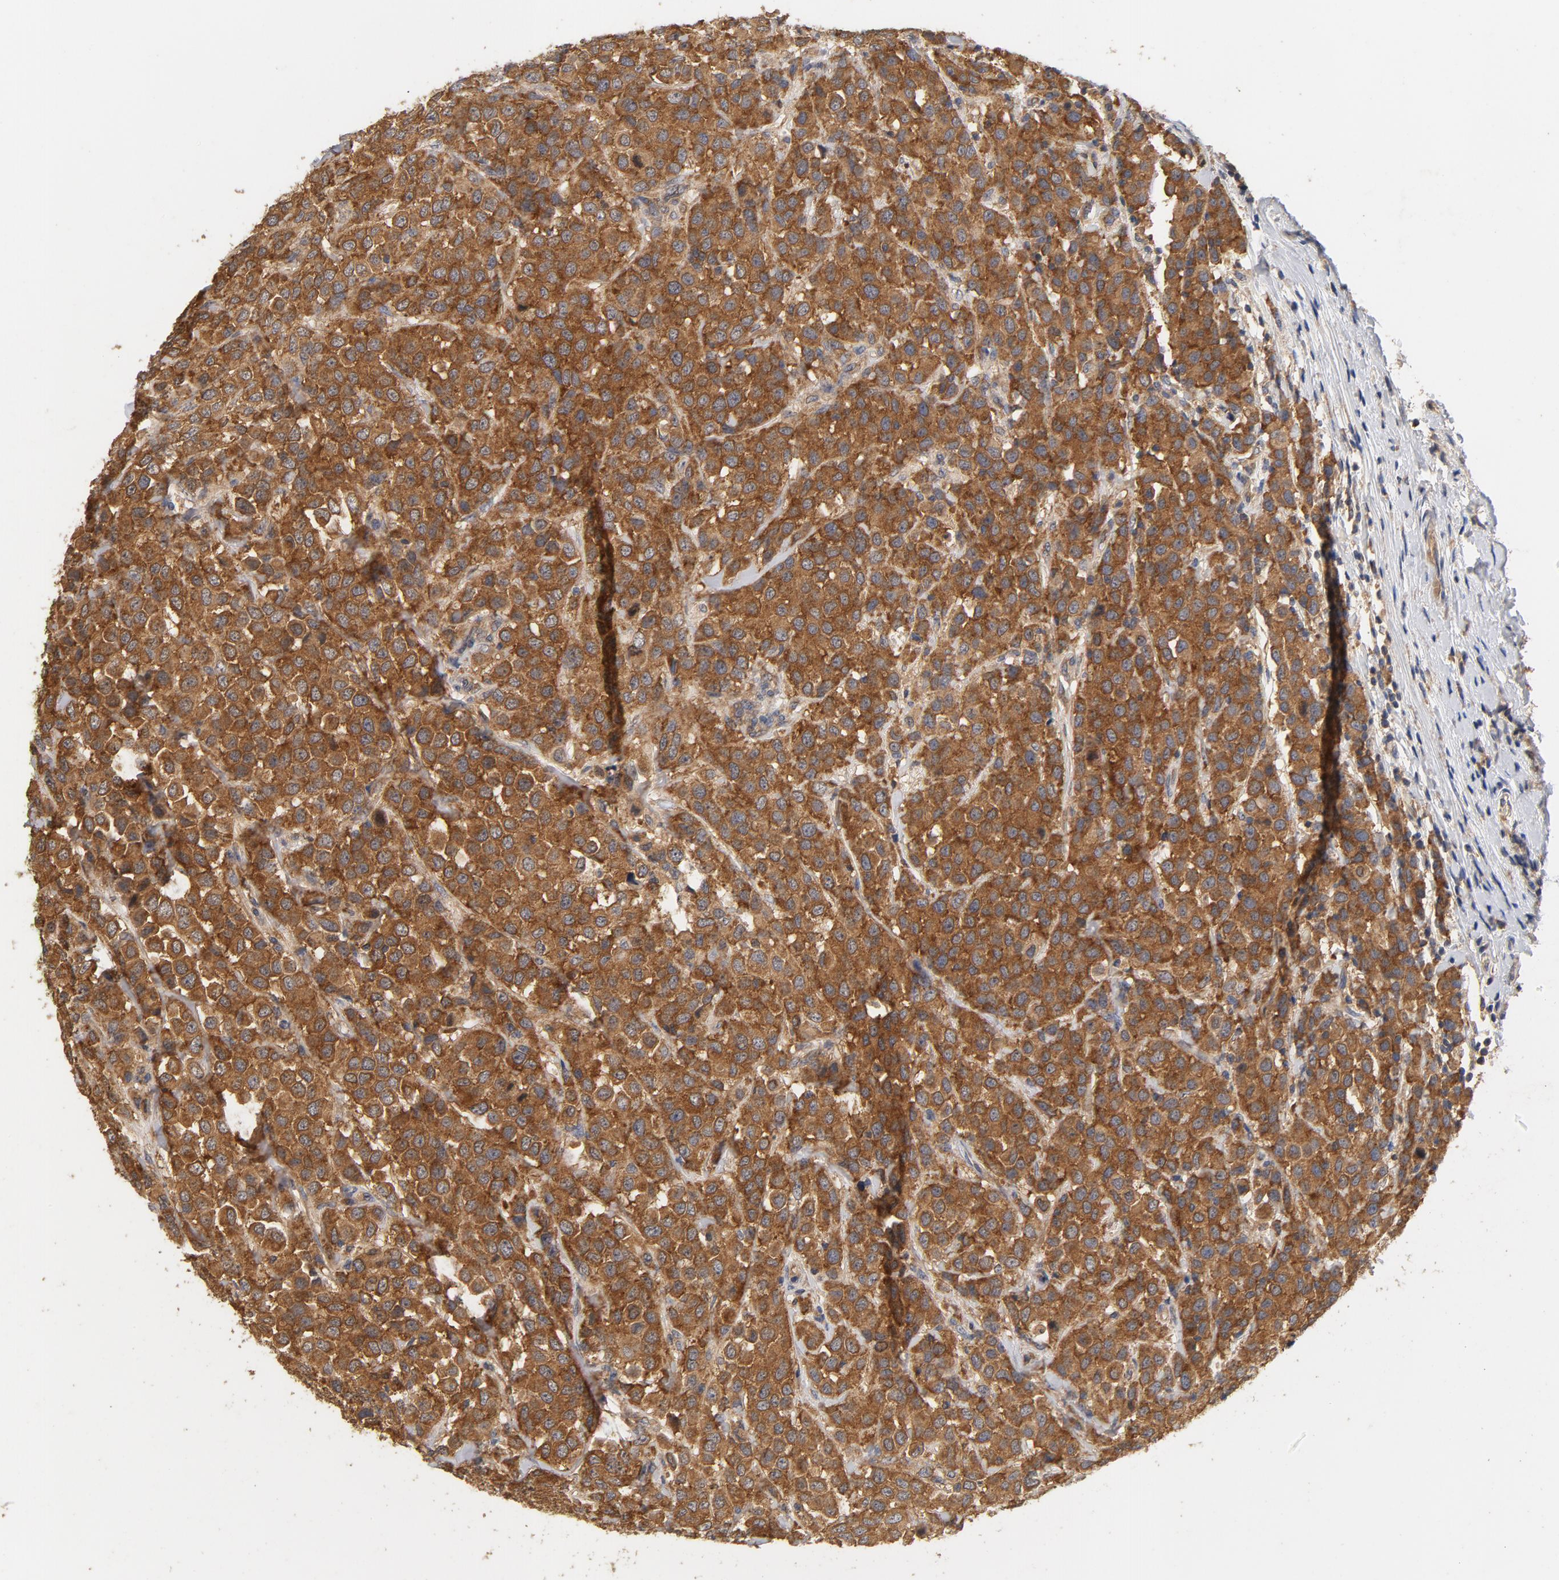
{"staining": {"intensity": "moderate", "quantity": ">75%", "location": "cytoplasmic/membranous"}, "tissue": "breast cancer", "cell_type": "Tumor cells", "image_type": "cancer", "snomed": [{"axis": "morphology", "description": "Duct carcinoma"}, {"axis": "topography", "description": "Breast"}], "caption": "High-power microscopy captured an immunohistochemistry histopathology image of breast cancer, revealing moderate cytoplasmic/membranous staining in approximately >75% of tumor cells.", "gene": "DDX6", "patient": {"sex": "female", "age": 61}}